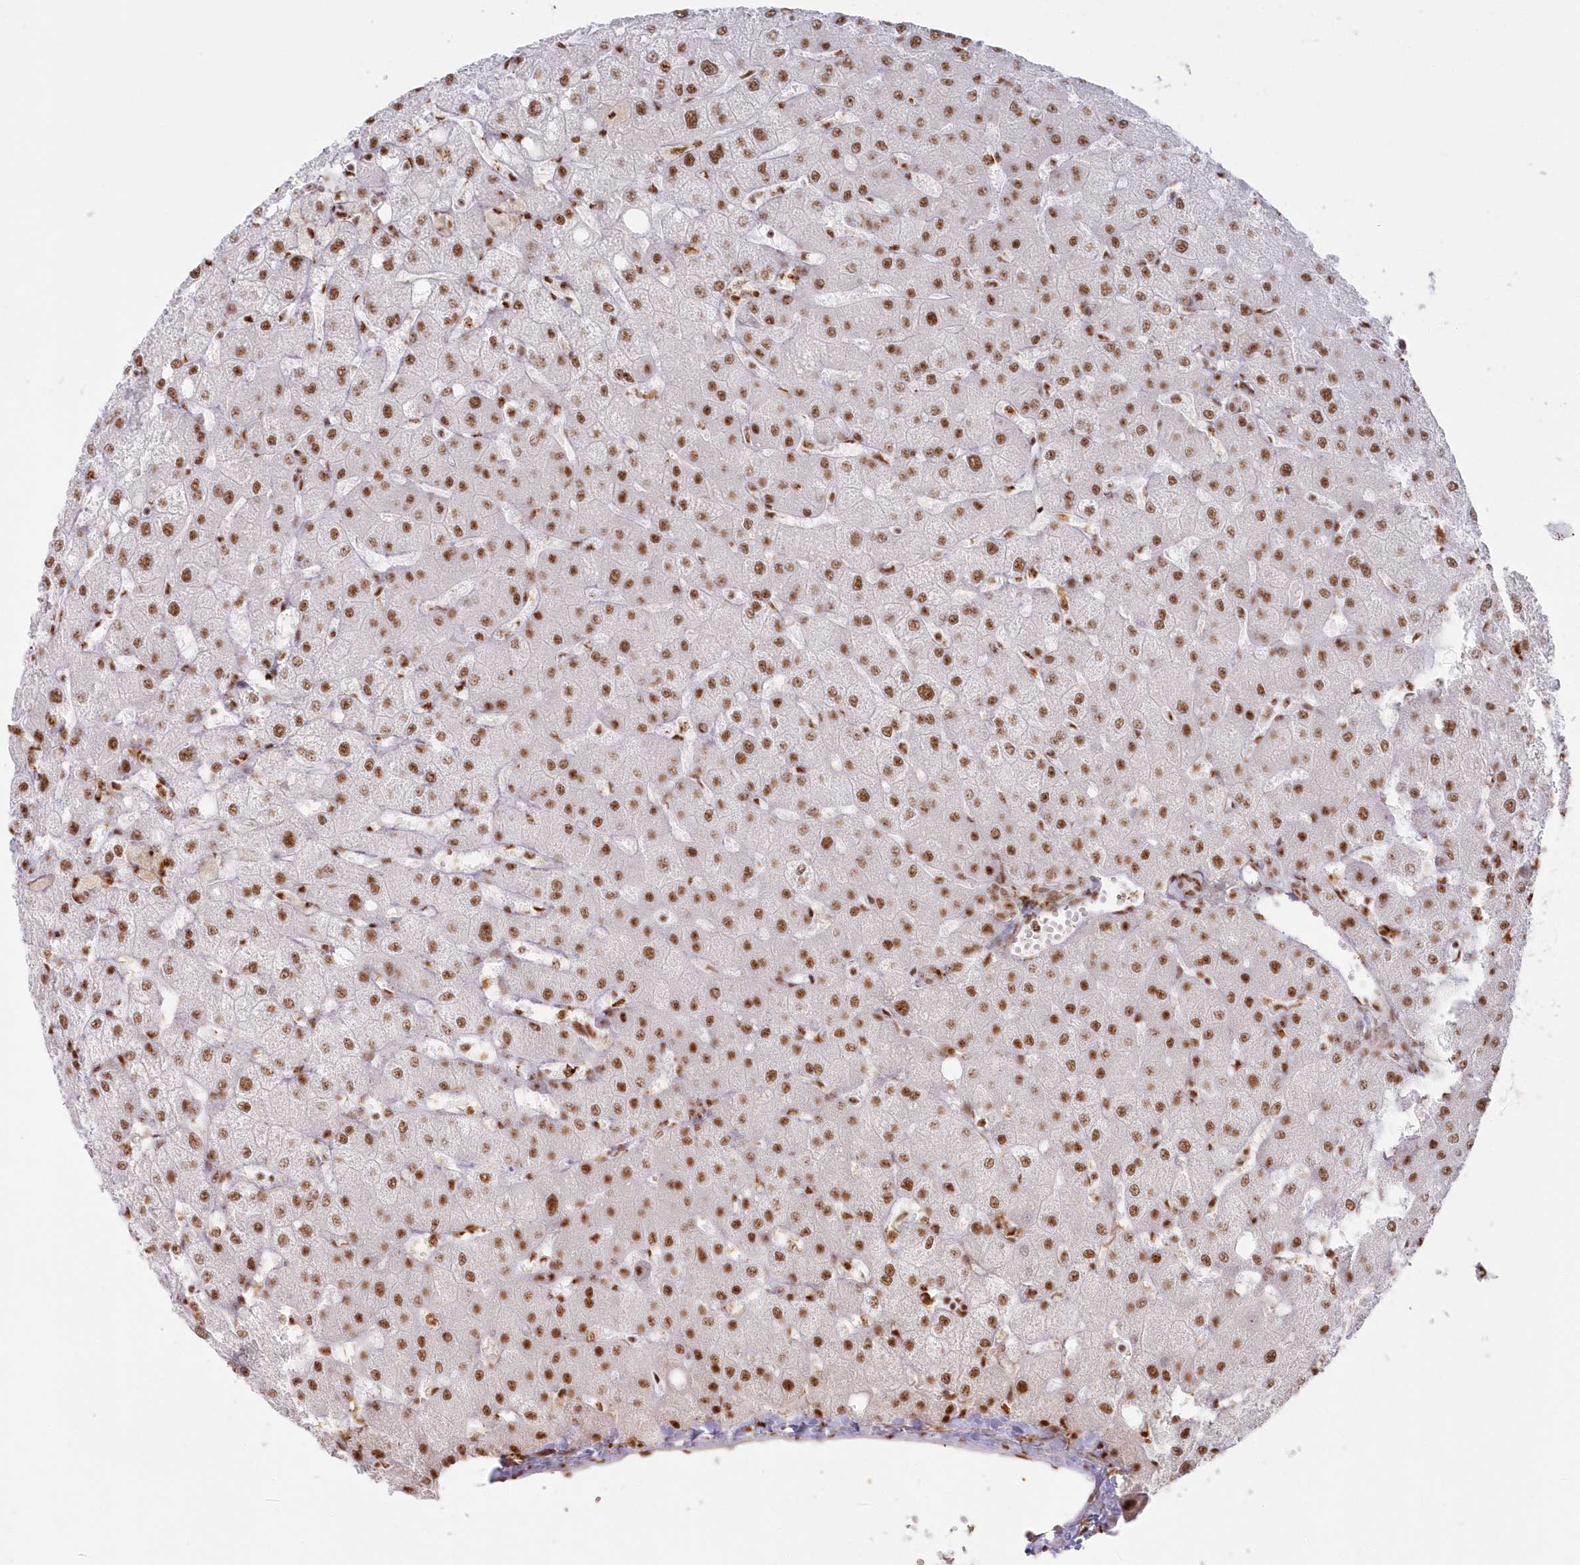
{"staining": {"intensity": "moderate", "quantity": "25%-75%", "location": "nuclear"}, "tissue": "liver", "cell_type": "Cholangiocytes", "image_type": "normal", "snomed": [{"axis": "morphology", "description": "Normal tissue, NOS"}, {"axis": "topography", "description": "Liver"}], "caption": "Immunohistochemistry (IHC) histopathology image of benign human liver stained for a protein (brown), which displays medium levels of moderate nuclear expression in approximately 25%-75% of cholangiocytes.", "gene": "DDX46", "patient": {"sex": "female", "age": 54}}